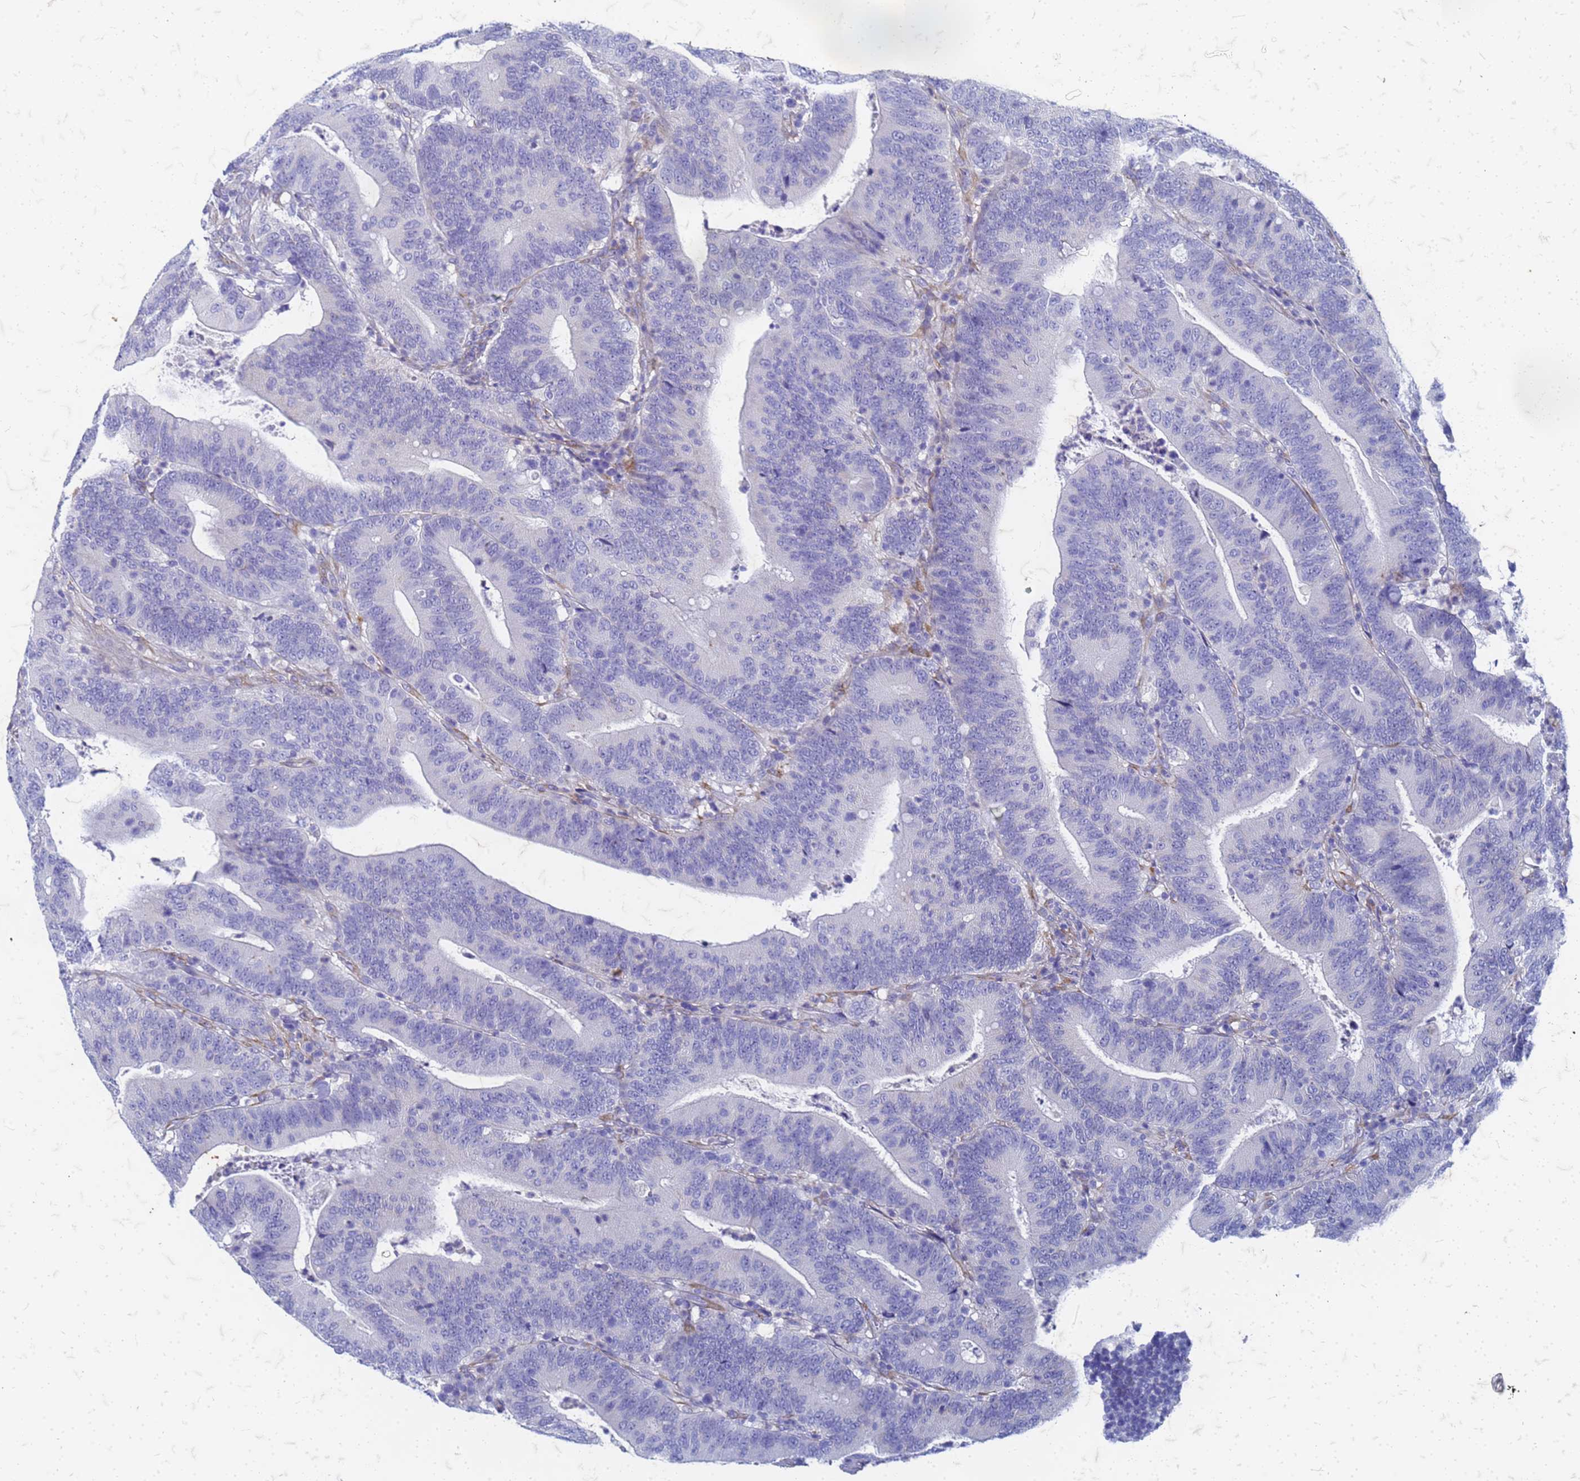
{"staining": {"intensity": "negative", "quantity": "none", "location": "none"}, "tissue": "colorectal cancer", "cell_type": "Tumor cells", "image_type": "cancer", "snomed": [{"axis": "morphology", "description": "Adenocarcinoma, NOS"}, {"axis": "topography", "description": "Colon"}], "caption": "Colorectal adenocarcinoma was stained to show a protein in brown. There is no significant positivity in tumor cells.", "gene": "TRIM64B", "patient": {"sex": "female", "age": 66}}